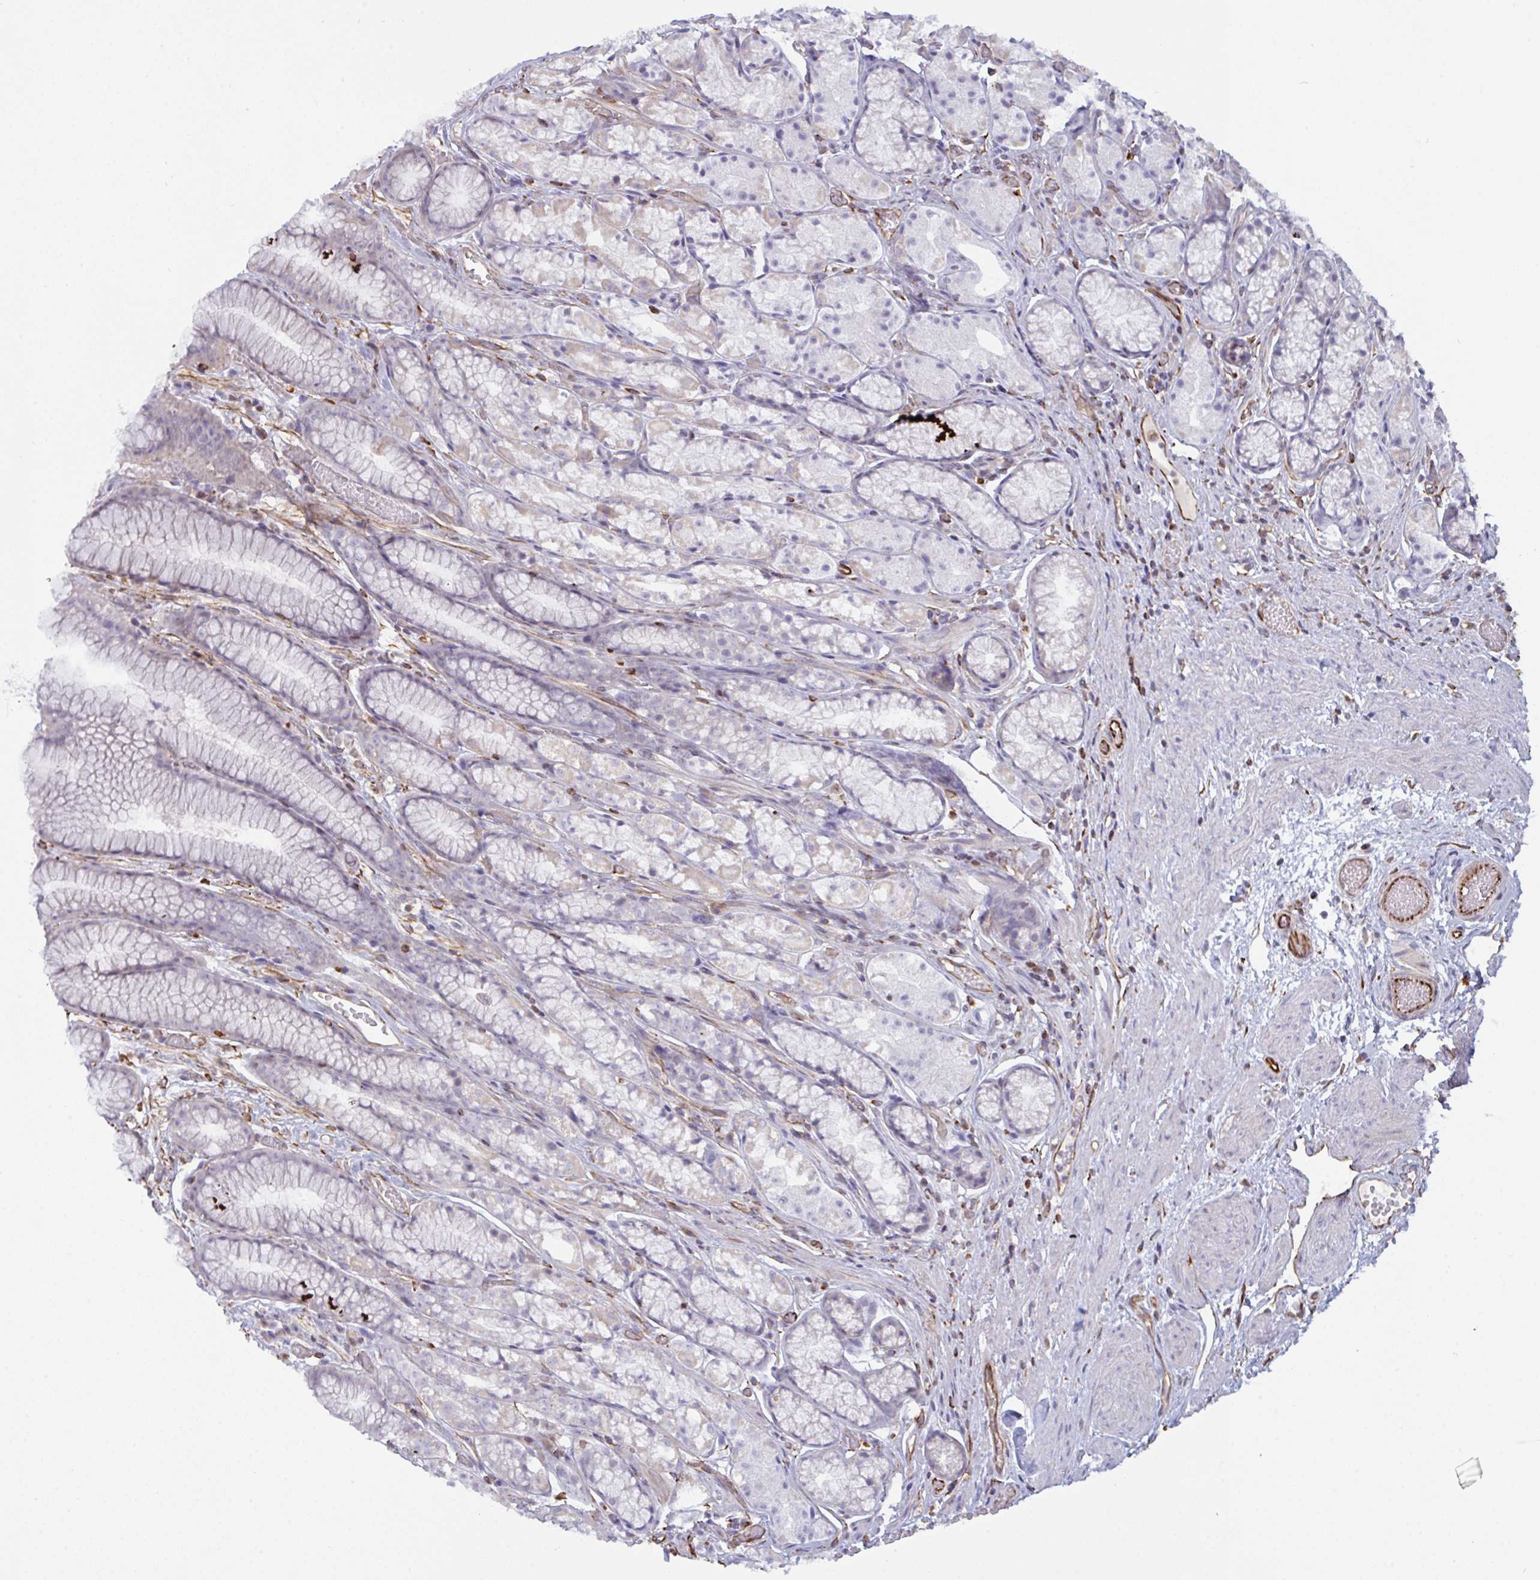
{"staining": {"intensity": "negative", "quantity": "none", "location": "none"}, "tissue": "stomach", "cell_type": "Glandular cells", "image_type": "normal", "snomed": [{"axis": "morphology", "description": "Normal tissue, NOS"}, {"axis": "topography", "description": "Smooth muscle"}, {"axis": "topography", "description": "Stomach"}], "caption": "This is a histopathology image of immunohistochemistry staining of normal stomach, which shows no expression in glandular cells. Brightfield microscopy of immunohistochemistry (IHC) stained with DAB (3,3'-diaminobenzidine) (brown) and hematoxylin (blue), captured at high magnification.", "gene": "DCBLD1", "patient": {"sex": "male", "age": 70}}